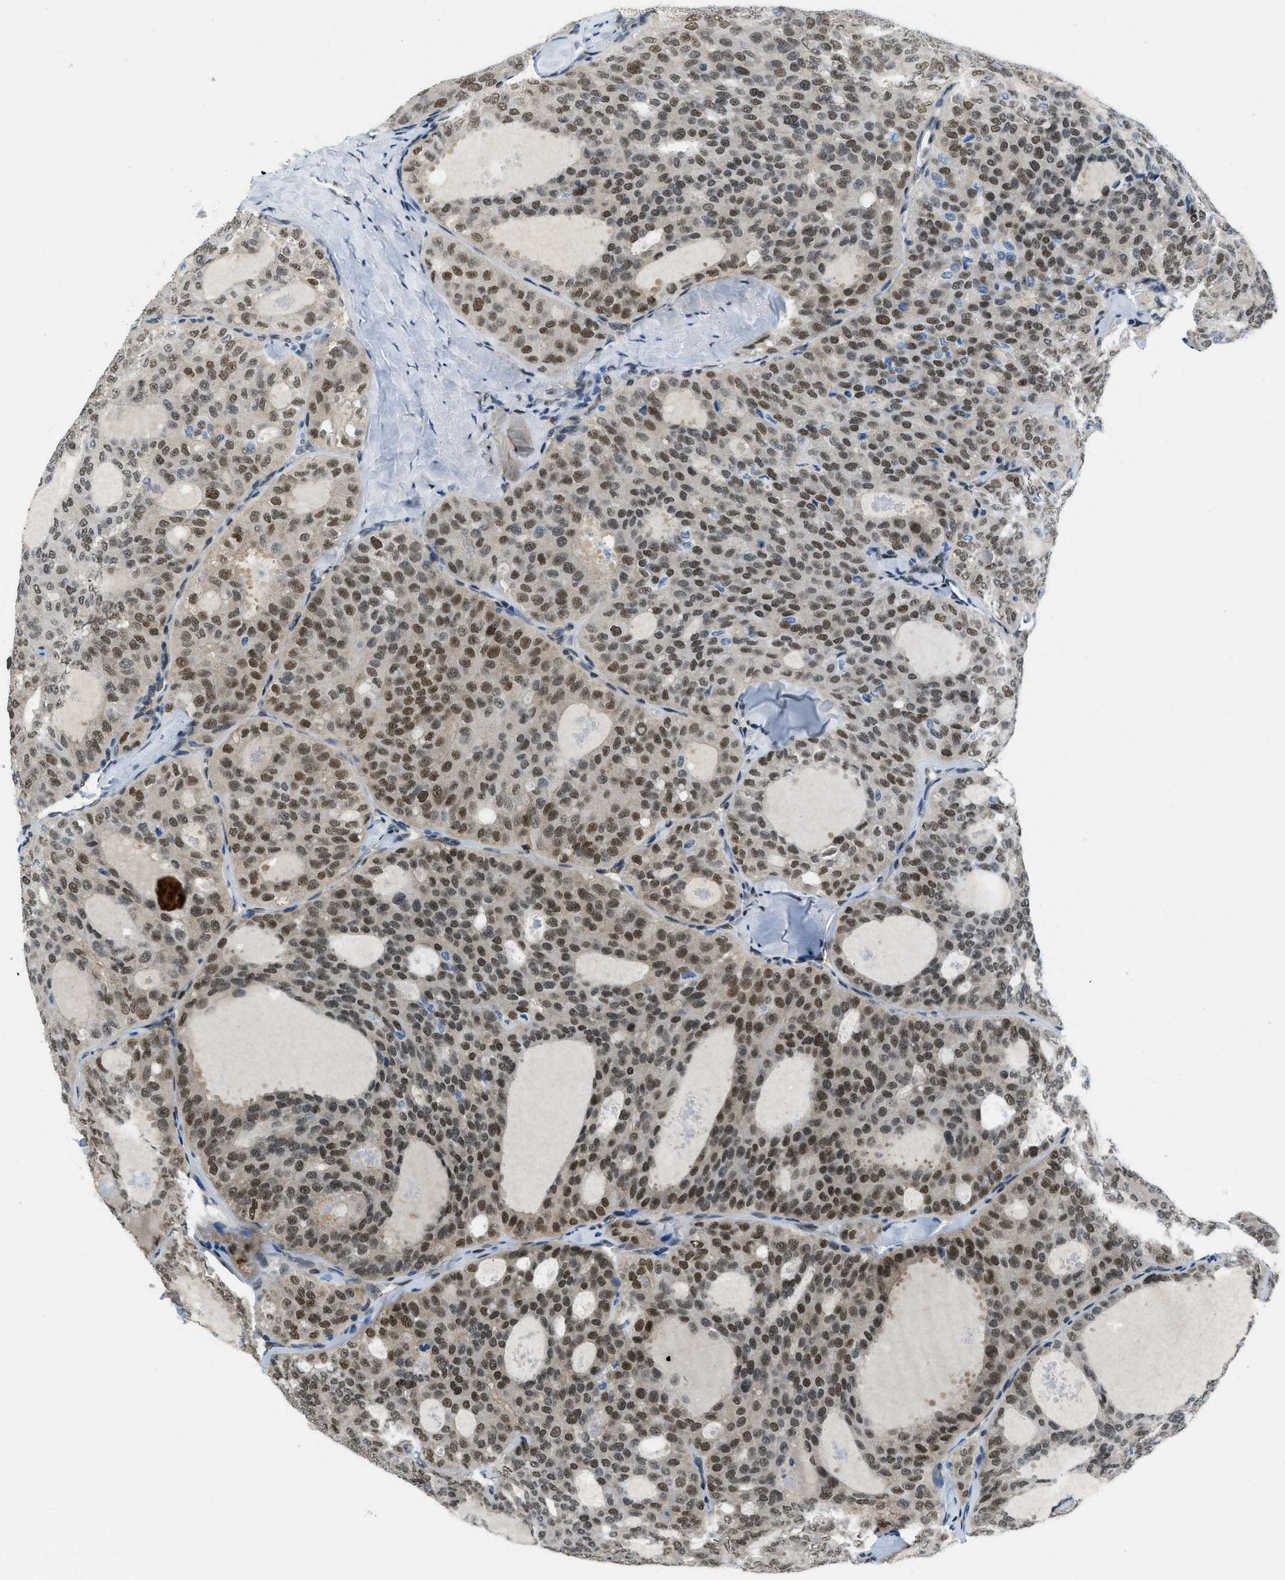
{"staining": {"intensity": "moderate", "quantity": ">75%", "location": "nuclear"}, "tissue": "thyroid cancer", "cell_type": "Tumor cells", "image_type": "cancer", "snomed": [{"axis": "morphology", "description": "Follicular adenoma carcinoma, NOS"}, {"axis": "topography", "description": "Thyroid gland"}], "caption": "The immunohistochemical stain highlights moderate nuclear positivity in tumor cells of thyroid follicular adenoma carcinoma tissue.", "gene": "OGFR", "patient": {"sex": "male", "age": 75}}